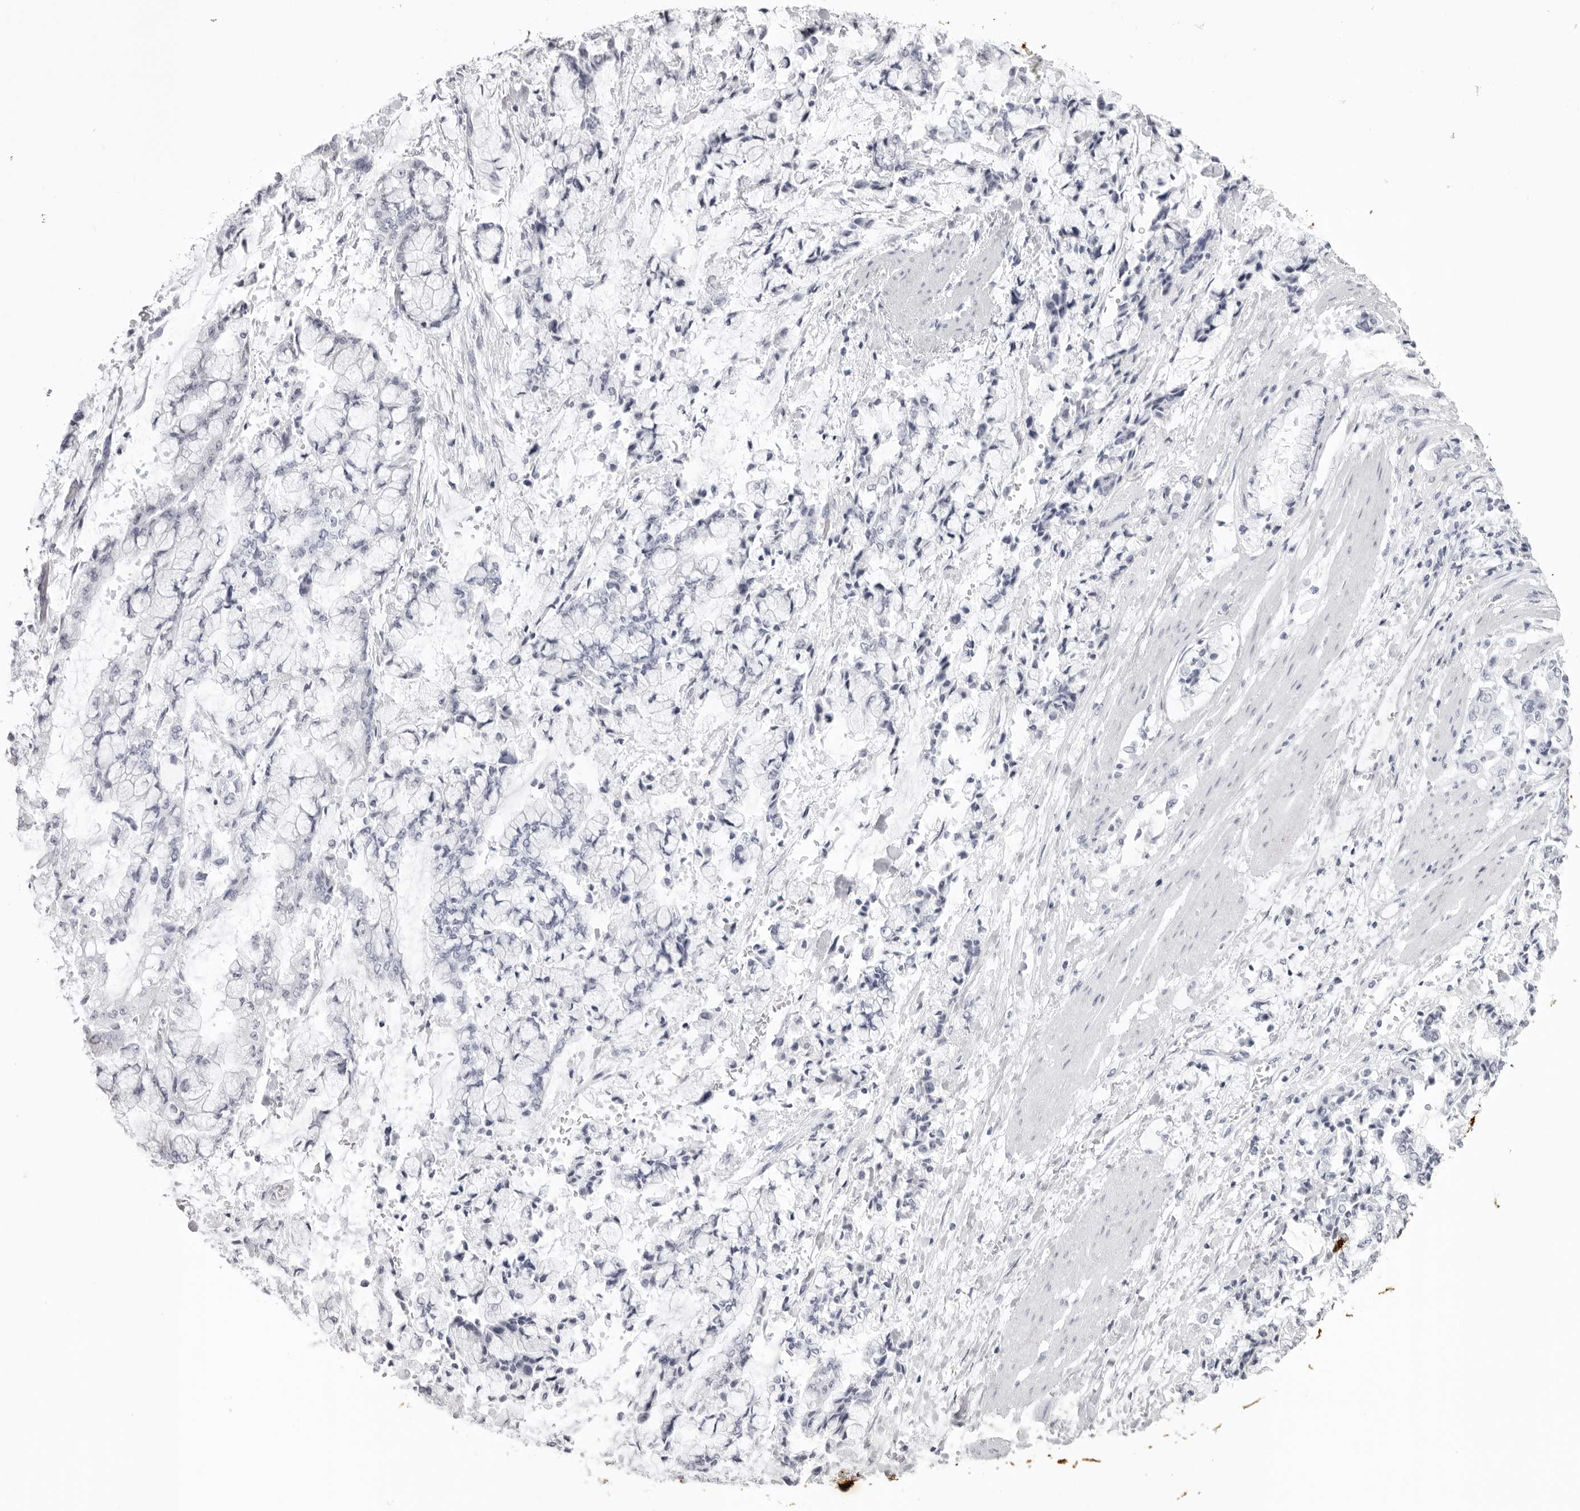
{"staining": {"intensity": "negative", "quantity": "none", "location": "none"}, "tissue": "stomach cancer", "cell_type": "Tumor cells", "image_type": "cancer", "snomed": [{"axis": "morphology", "description": "Normal tissue, NOS"}, {"axis": "morphology", "description": "Adenocarcinoma, NOS"}, {"axis": "topography", "description": "Stomach, upper"}, {"axis": "topography", "description": "Stomach"}], "caption": "Immunohistochemical staining of stomach adenocarcinoma displays no significant staining in tumor cells.", "gene": "KLK9", "patient": {"sex": "male", "age": 76}}